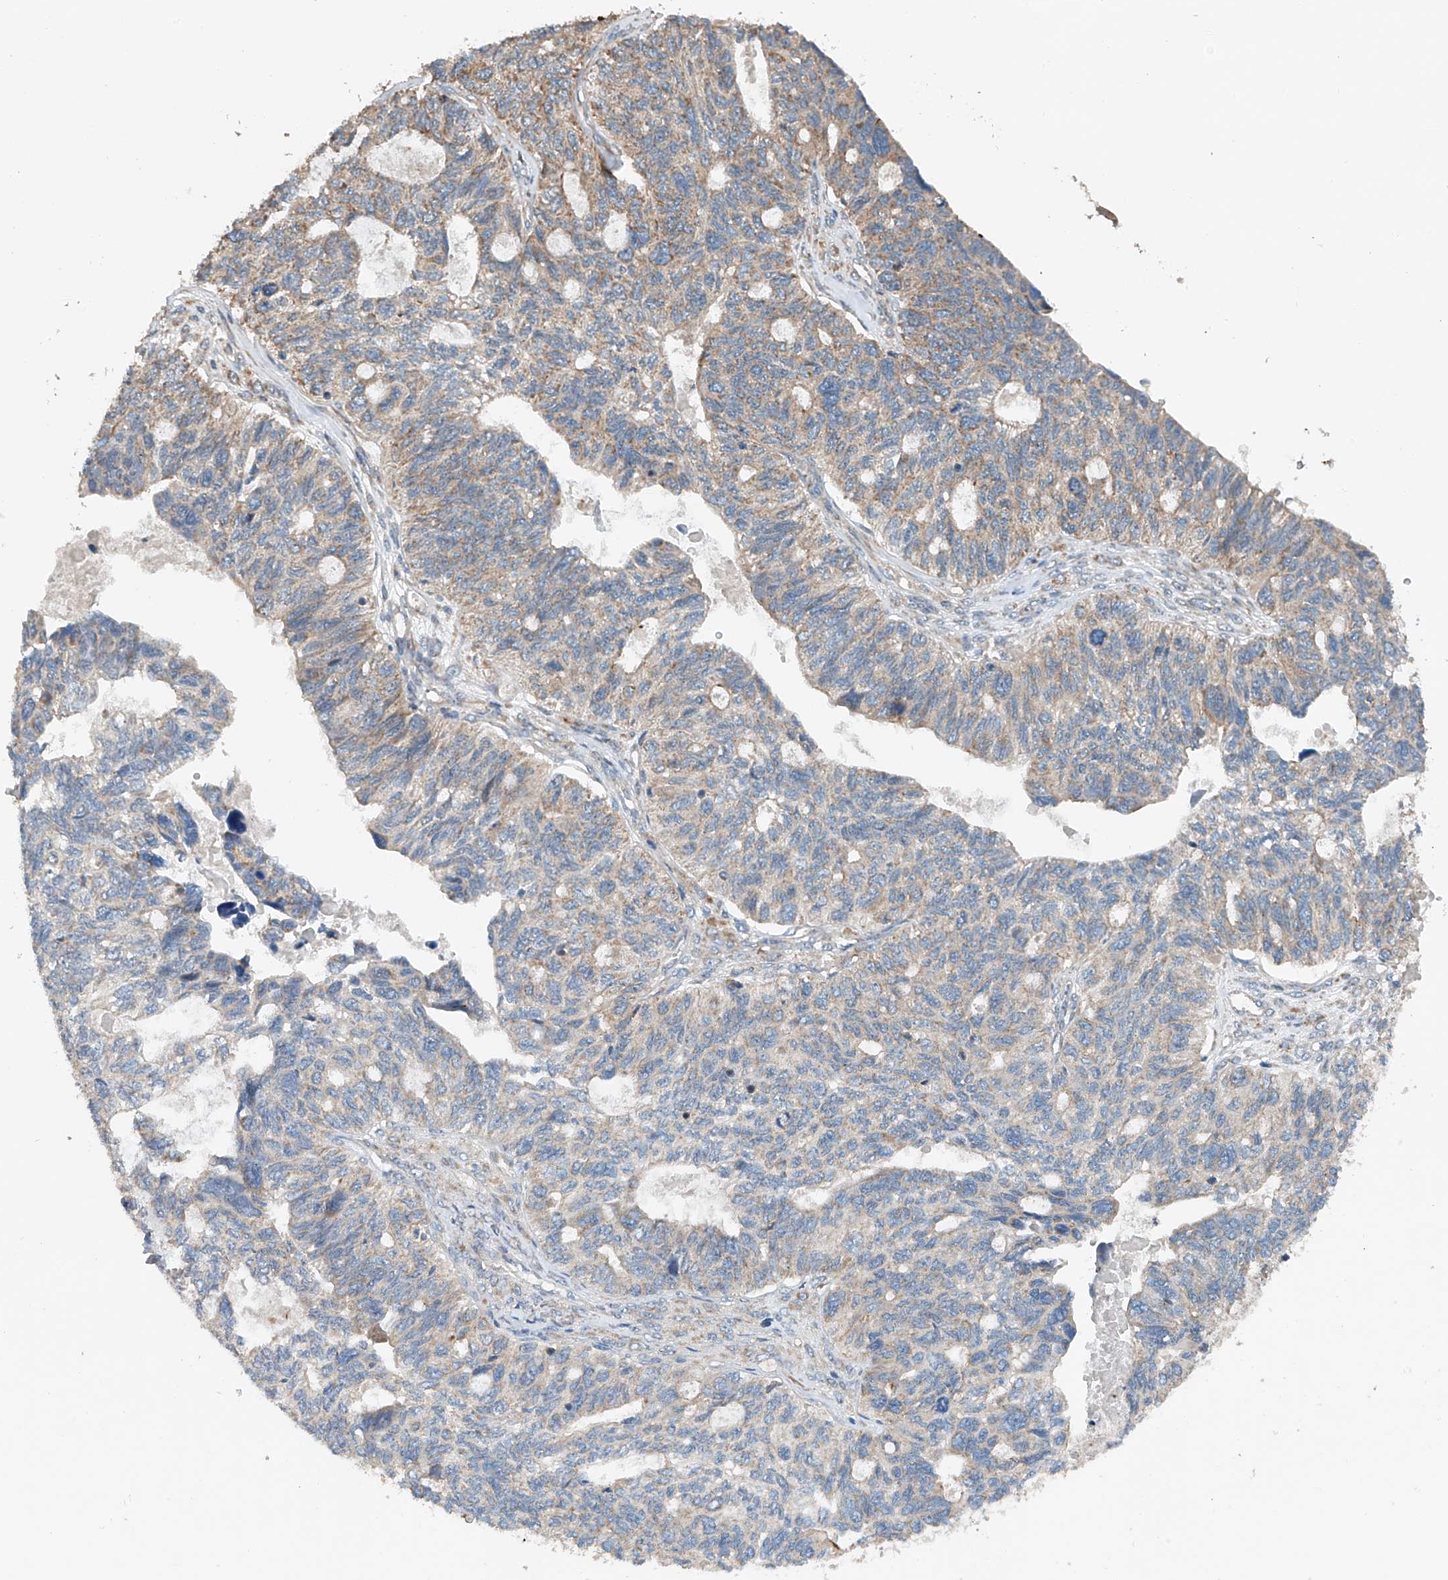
{"staining": {"intensity": "weak", "quantity": "<25%", "location": "cytoplasmic/membranous"}, "tissue": "ovarian cancer", "cell_type": "Tumor cells", "image_type": "cancer", "snomed": [{"axis": "morphology", "description": "Cystadenocarcinoma, serous, NOS"}, {"axis": "topography", "description": "Ovary"}], "caption": "Ovarian cancer (serous cystadenocarcinoma) was stained to show a protein in brown. There is no significant staining in tumor cells.", "gene": "CEP85L", "patient": {"sex": "female", "age": 79}}